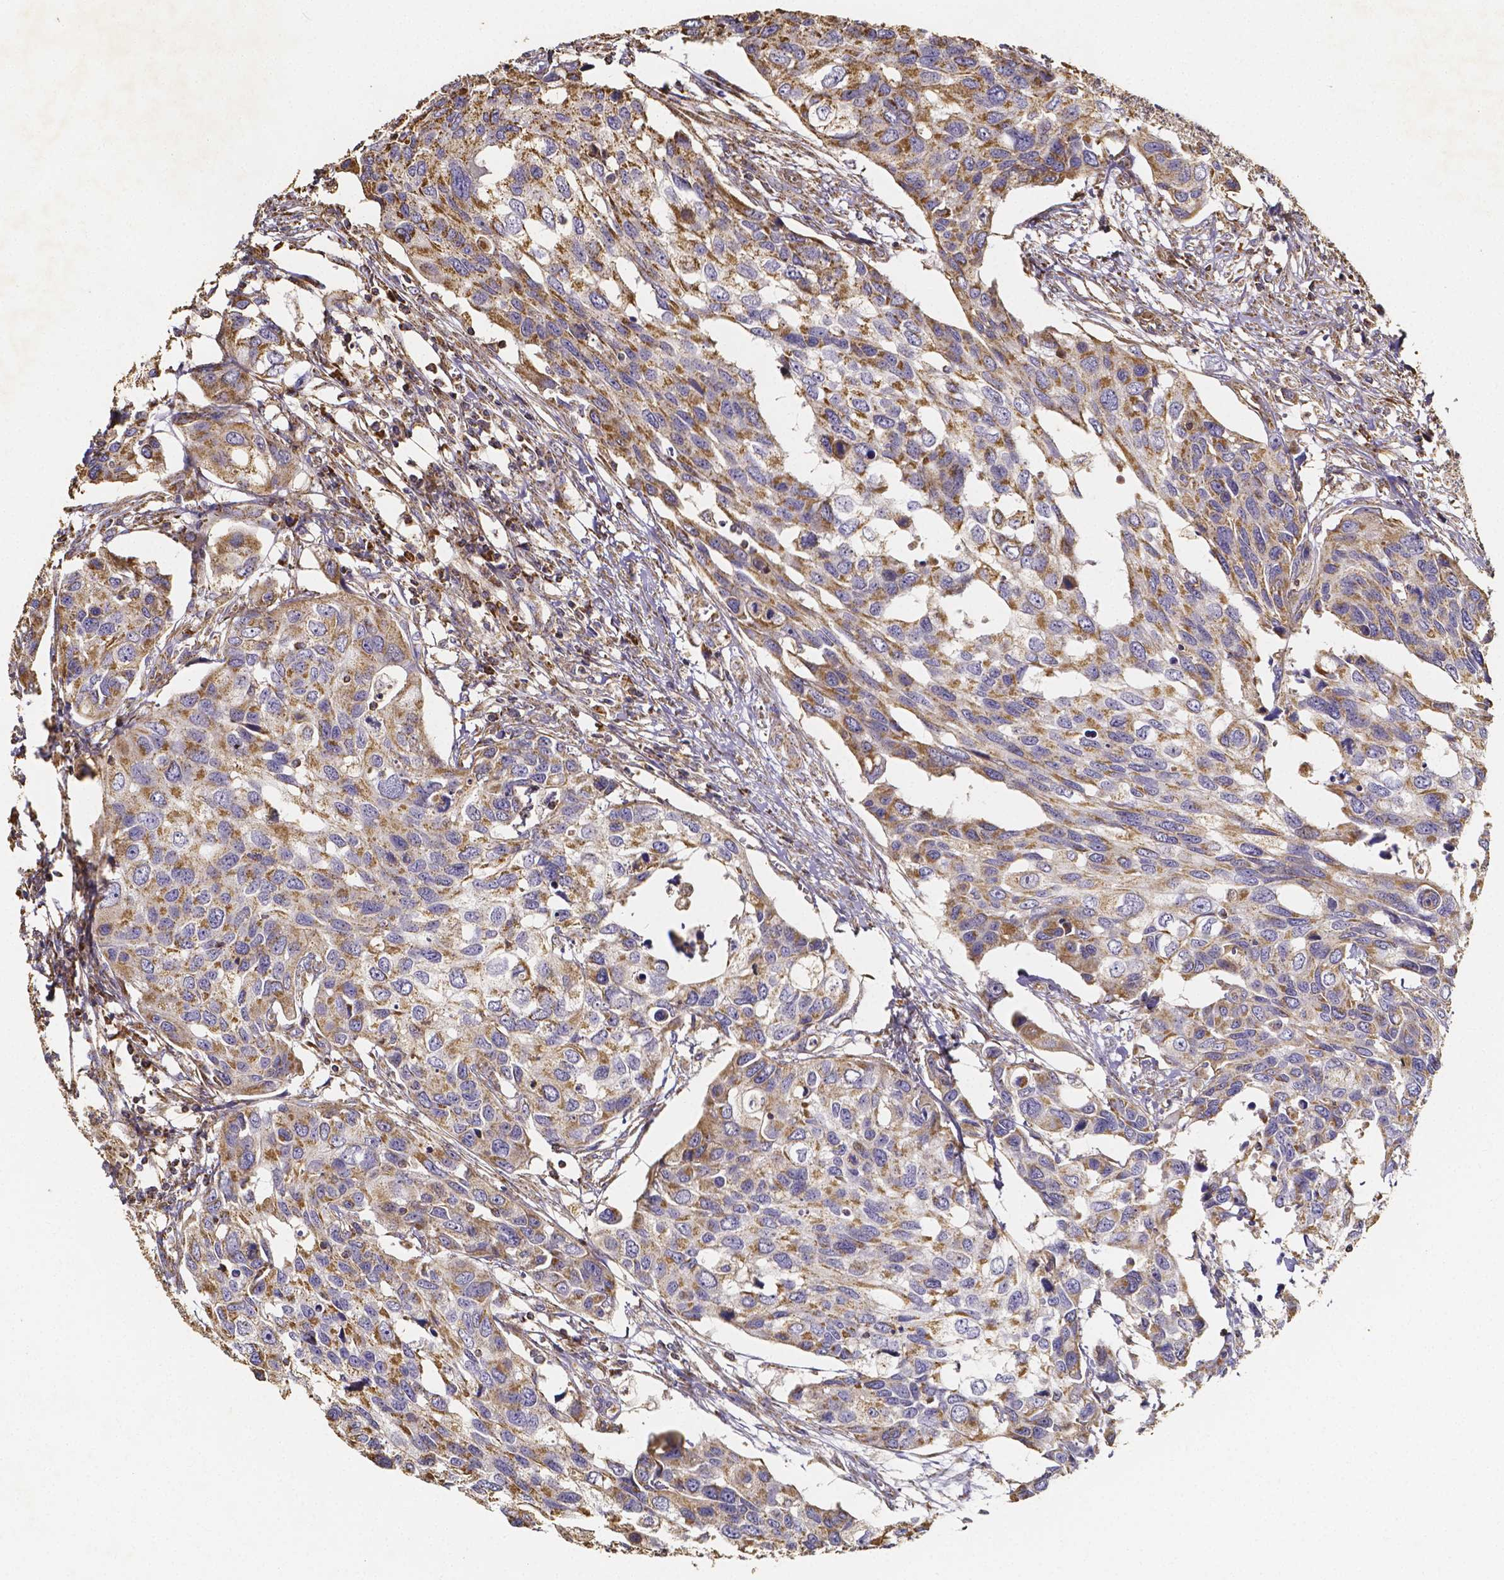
{"staining": {"intensity": "moderate", "quantity": ">75%", "location": "cytoplasmic/membranous"}, "tissue": "urothelial cancer", "cell_type": "Tumor cells", "image_type": "cancer", "snomed": [{"axis": "morphology", "description": "Urothelial carcinoma, High grade"}, {"axis": "topography", "description": "Urinary bladder"}], "caption": "Human urothelial cancer stained for a protein (brown) reveals moderate cytoplasmic/membranous positive expression in about >75% of tumor cells.", "gene": "SLC35D2", "patient": {"sex": "male", "age": 60}}